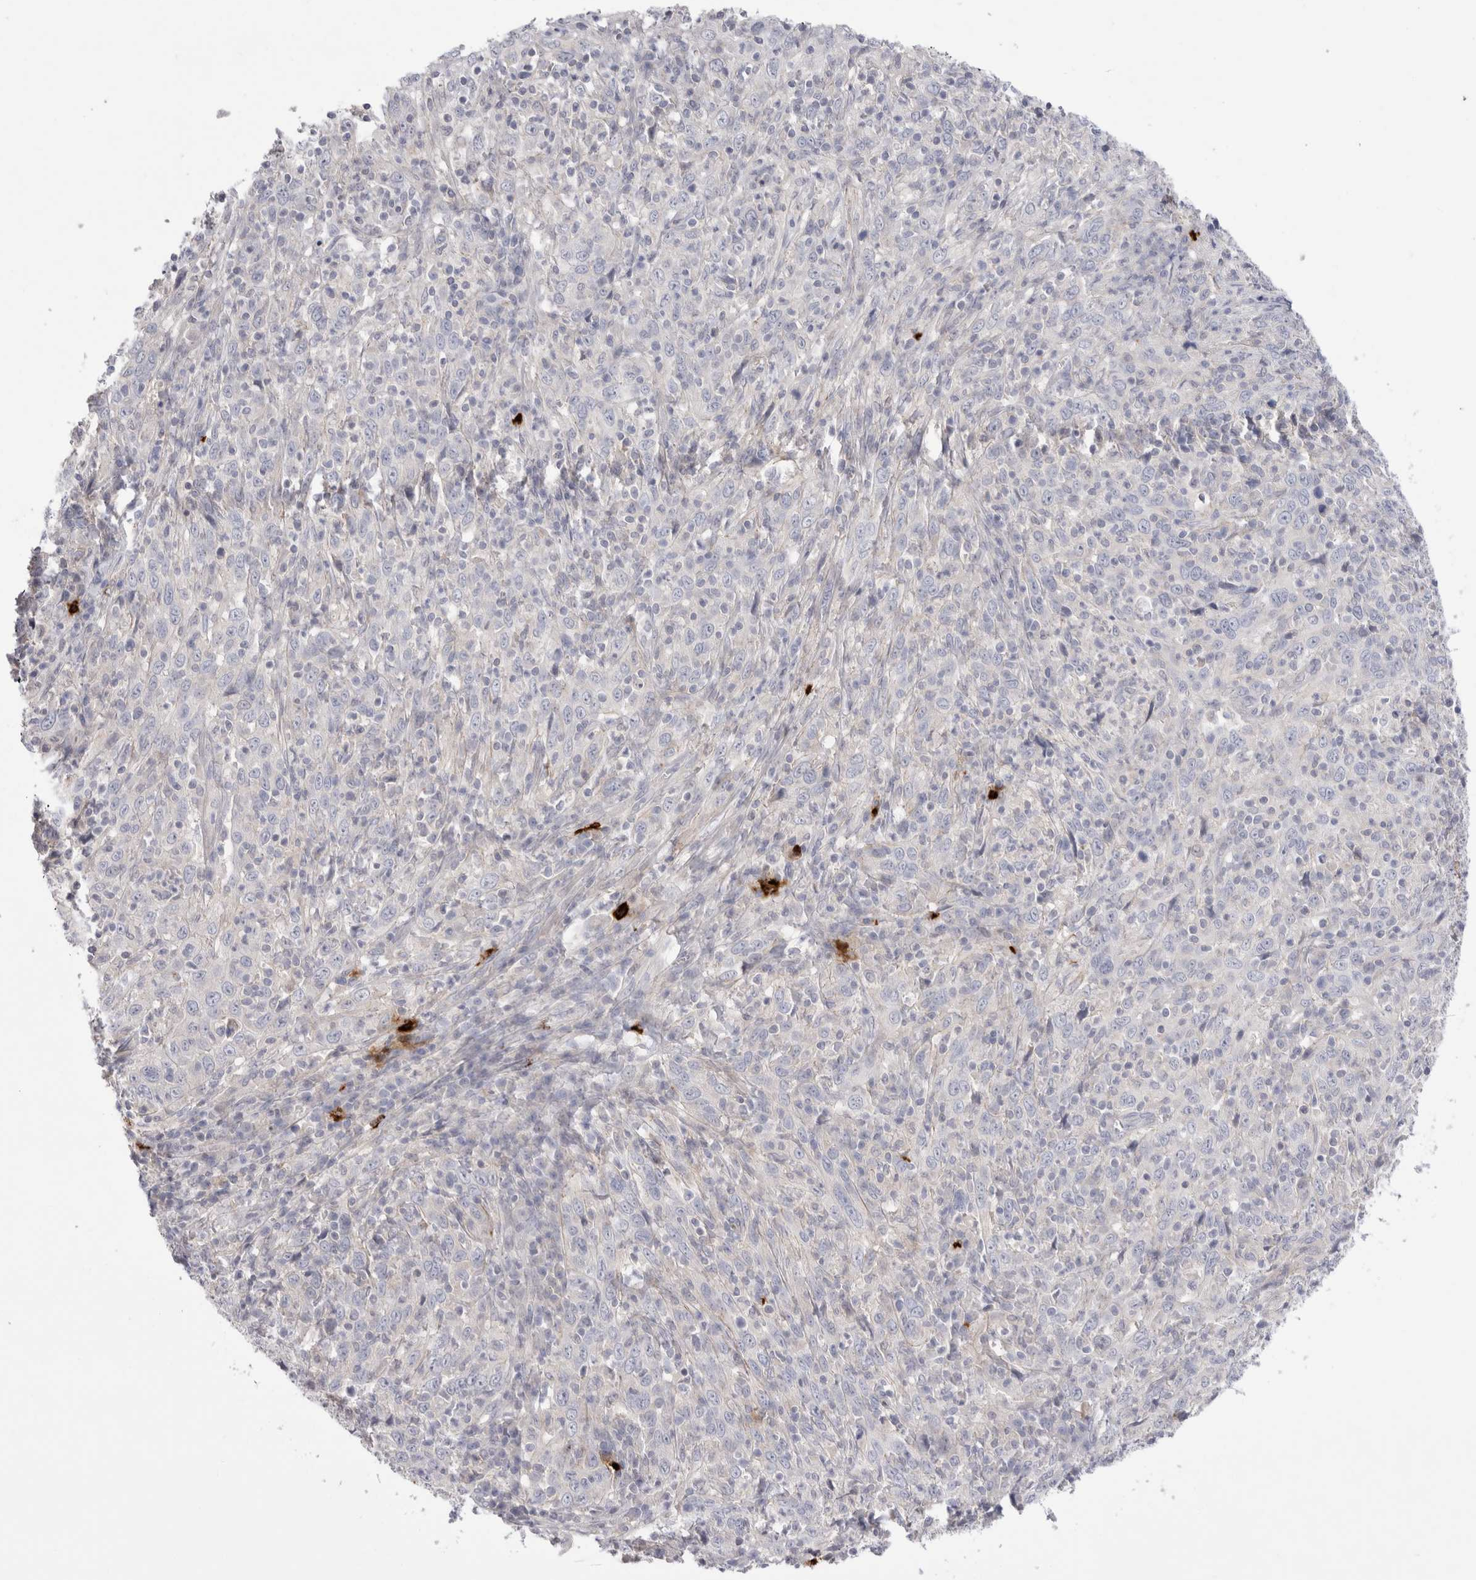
{"staining": {"intensity": "negative", "quantity": "none", "location": "none"}, "tissue": "cervical cancer", "cell_type": "Tumor cells", "image_type": "cancer", "snomed": [{"axis": "morphology", "description": "Squamous cell carcinoma, NOS"}, {"axis": "topography", "description": "Cervix"}], "caption": "Squamous cell carcinoma (cervical) was stained to show a protein in brown. There is no significant expression in tumor cells.", "gene": "SPINK2", "patient": {"sex": "female", "age": 46}}